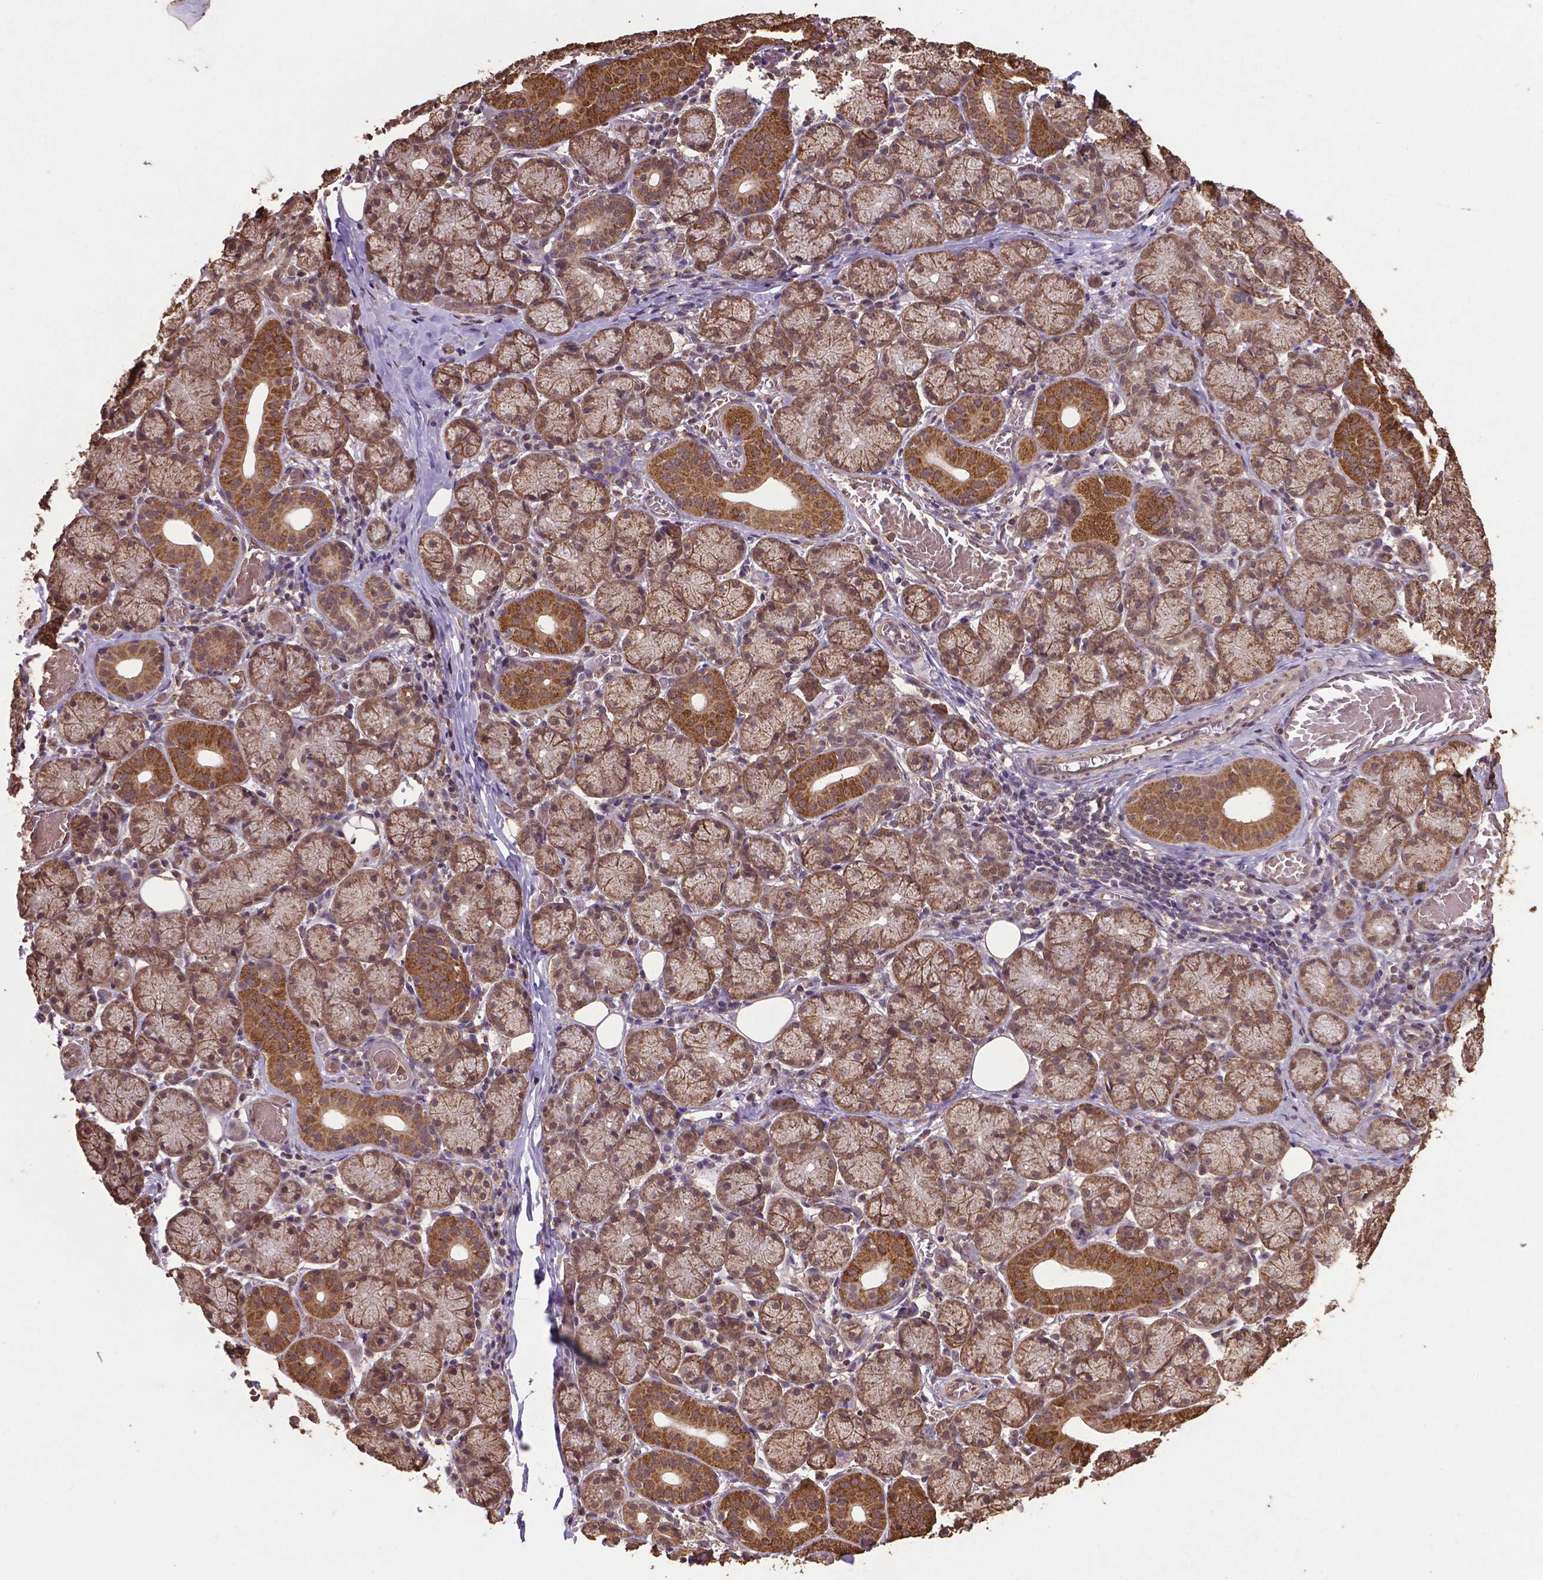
{"staining": {"intensity": "moderate", "quantity": ">75%", "location": "cytoplasmic/membranous"}, "tissue": "salivary gland", "cell_type": "Glandular cells", "image_type": "normal", "snomed": [{"axis": "morphology", "description": "Normal tissue, NOS"}, {"axis": "topography", "description": "Salivary gland"}, {"axis": "topography", "description": "Peripheral nerve tissue"}], "caption": "Immunohistochemistry of unremarkable human salivary gland exhibits medium levels of moderate cytoplasmic/membranous expression in approximately >75% of glandular cells.", "gene": "DCAF1", "patient": {"sex": "female", "age": 24}}